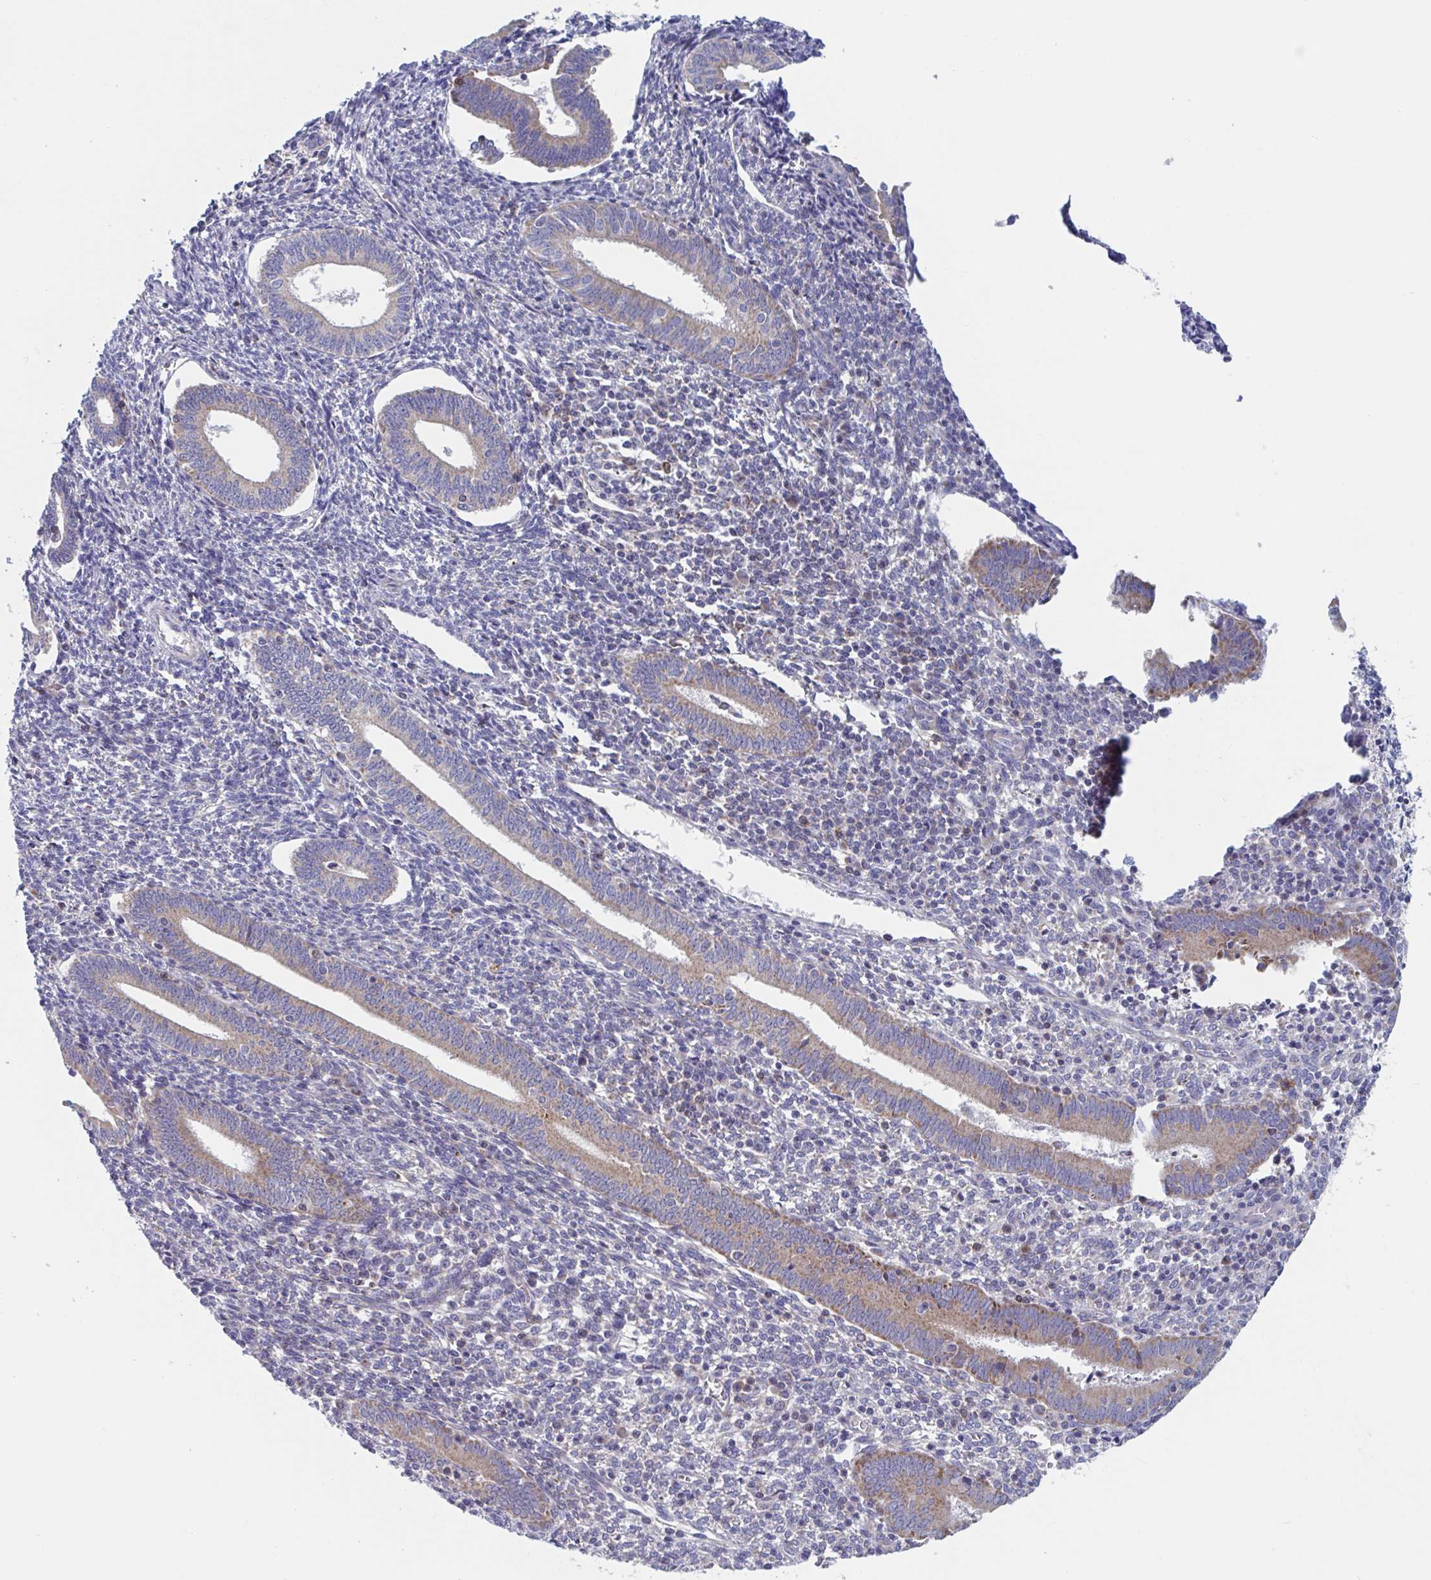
{"staining": {"intensity": "negative", "quantity": "none", "location": "none"}, "tissue": "endometrium", "cell_type": "Cells in endometrial stroma", "image_type": "normal", "snomed": [{"axis": "morphology", "description": "Normal tissue, NOS"}, {"axis": "topography", "description": "Endometrium"}], "caption": "Cells in endometrial stroma show no significant protein expression in normal endometrium.", "gene": "MRPL53", "patient": {"sex": "female", "age": 41}}